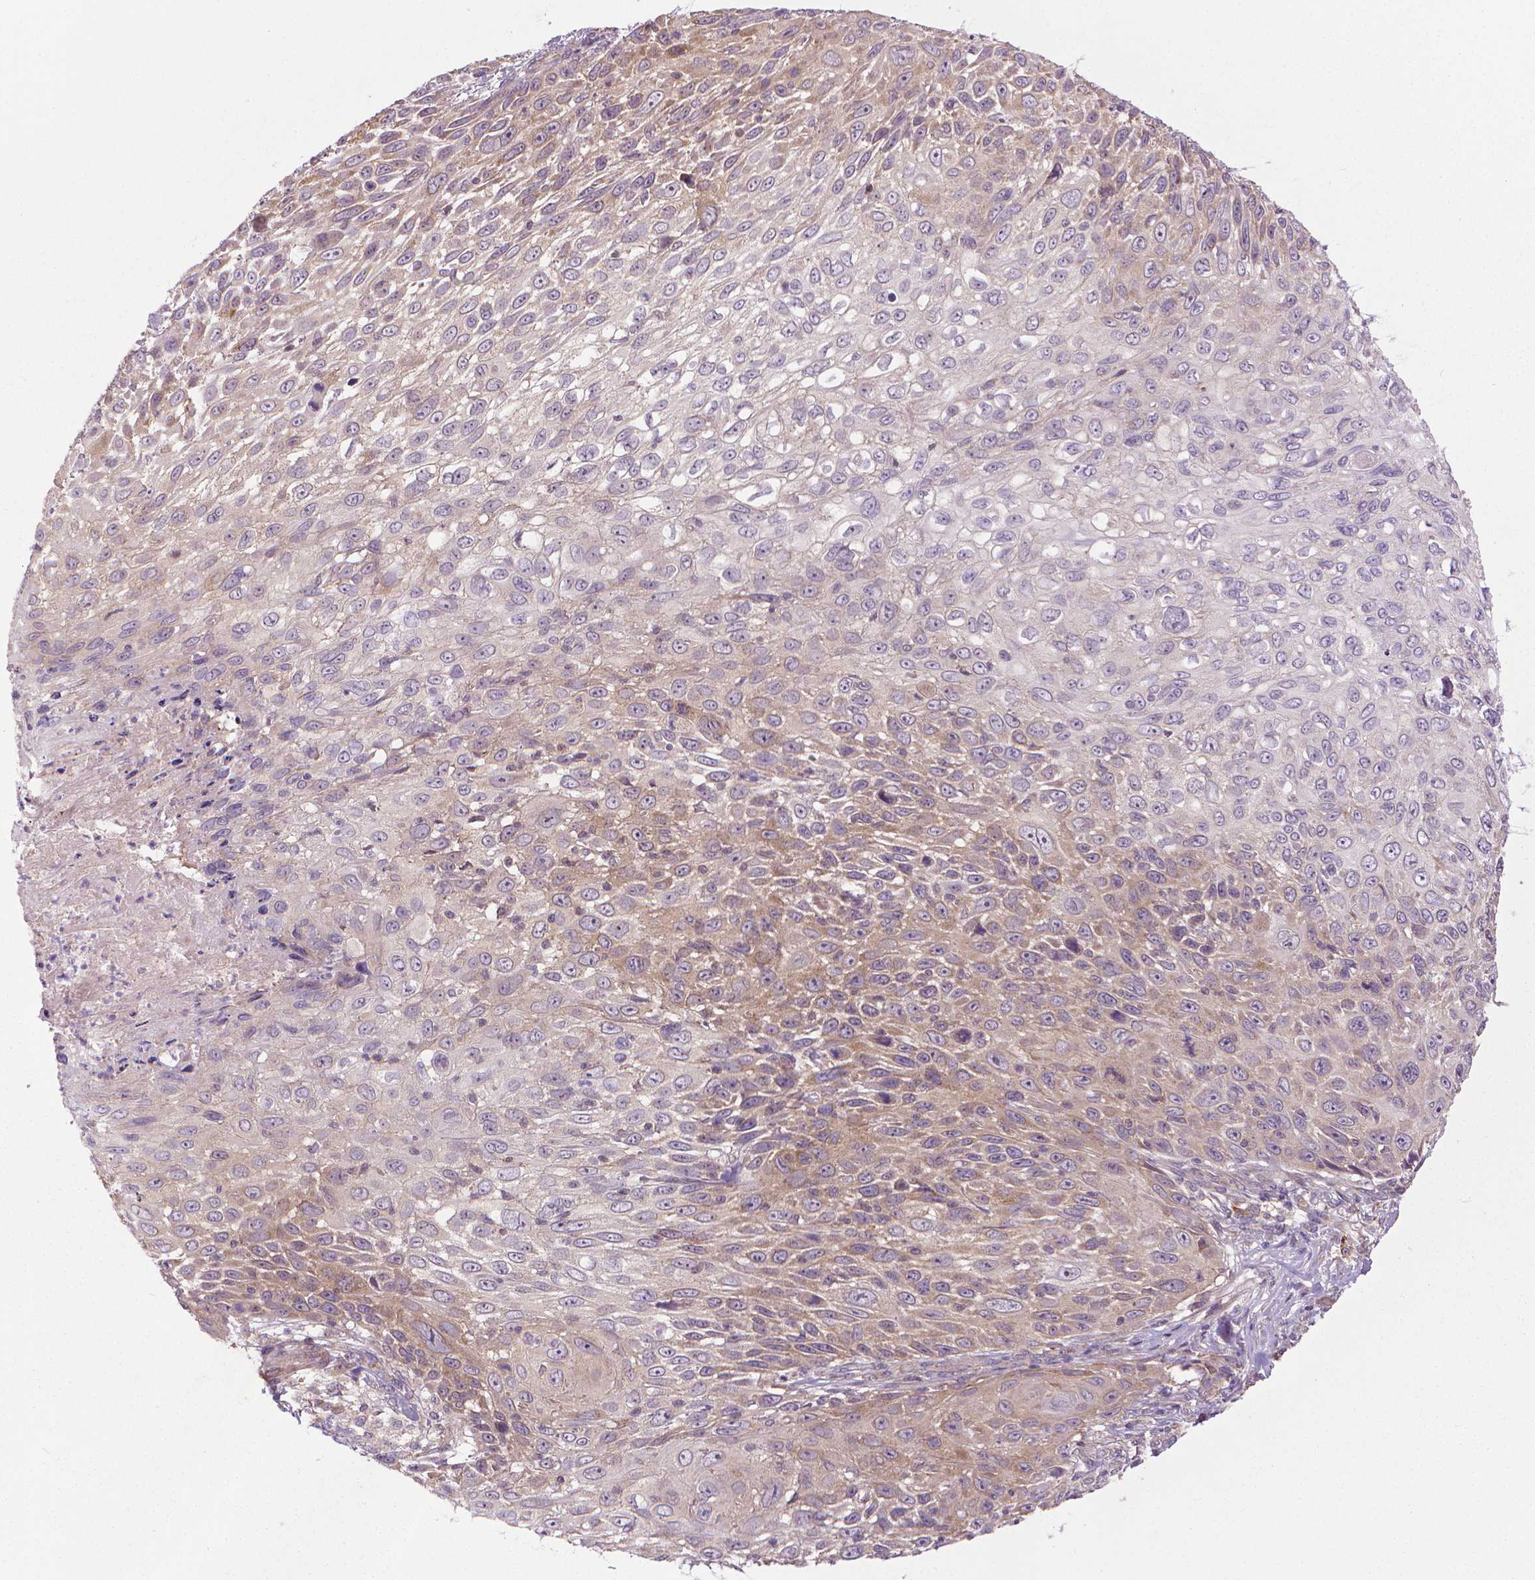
{"staining": {"intensity": "weak", "quantity": "25%-75%", "location": "cytoplasmic/membranous"}, "tissue": "skin cancer", "cell_type": "Tumor cells", "image_type": "cancer", "snomed": [{"axis": "morphology", "description": "Squamous cell carcinoma, NOS"}, {"axis": "topography", "description": "Skin"}], "caption": "Skin cancer stained with immunohistochemistry (IHC) shows weak cytoplasmic/membranous staining in approximately 25%-75% of tumor cells.", "gene": "PRAG1", "patient": {"sex": "male", "age": 92}}